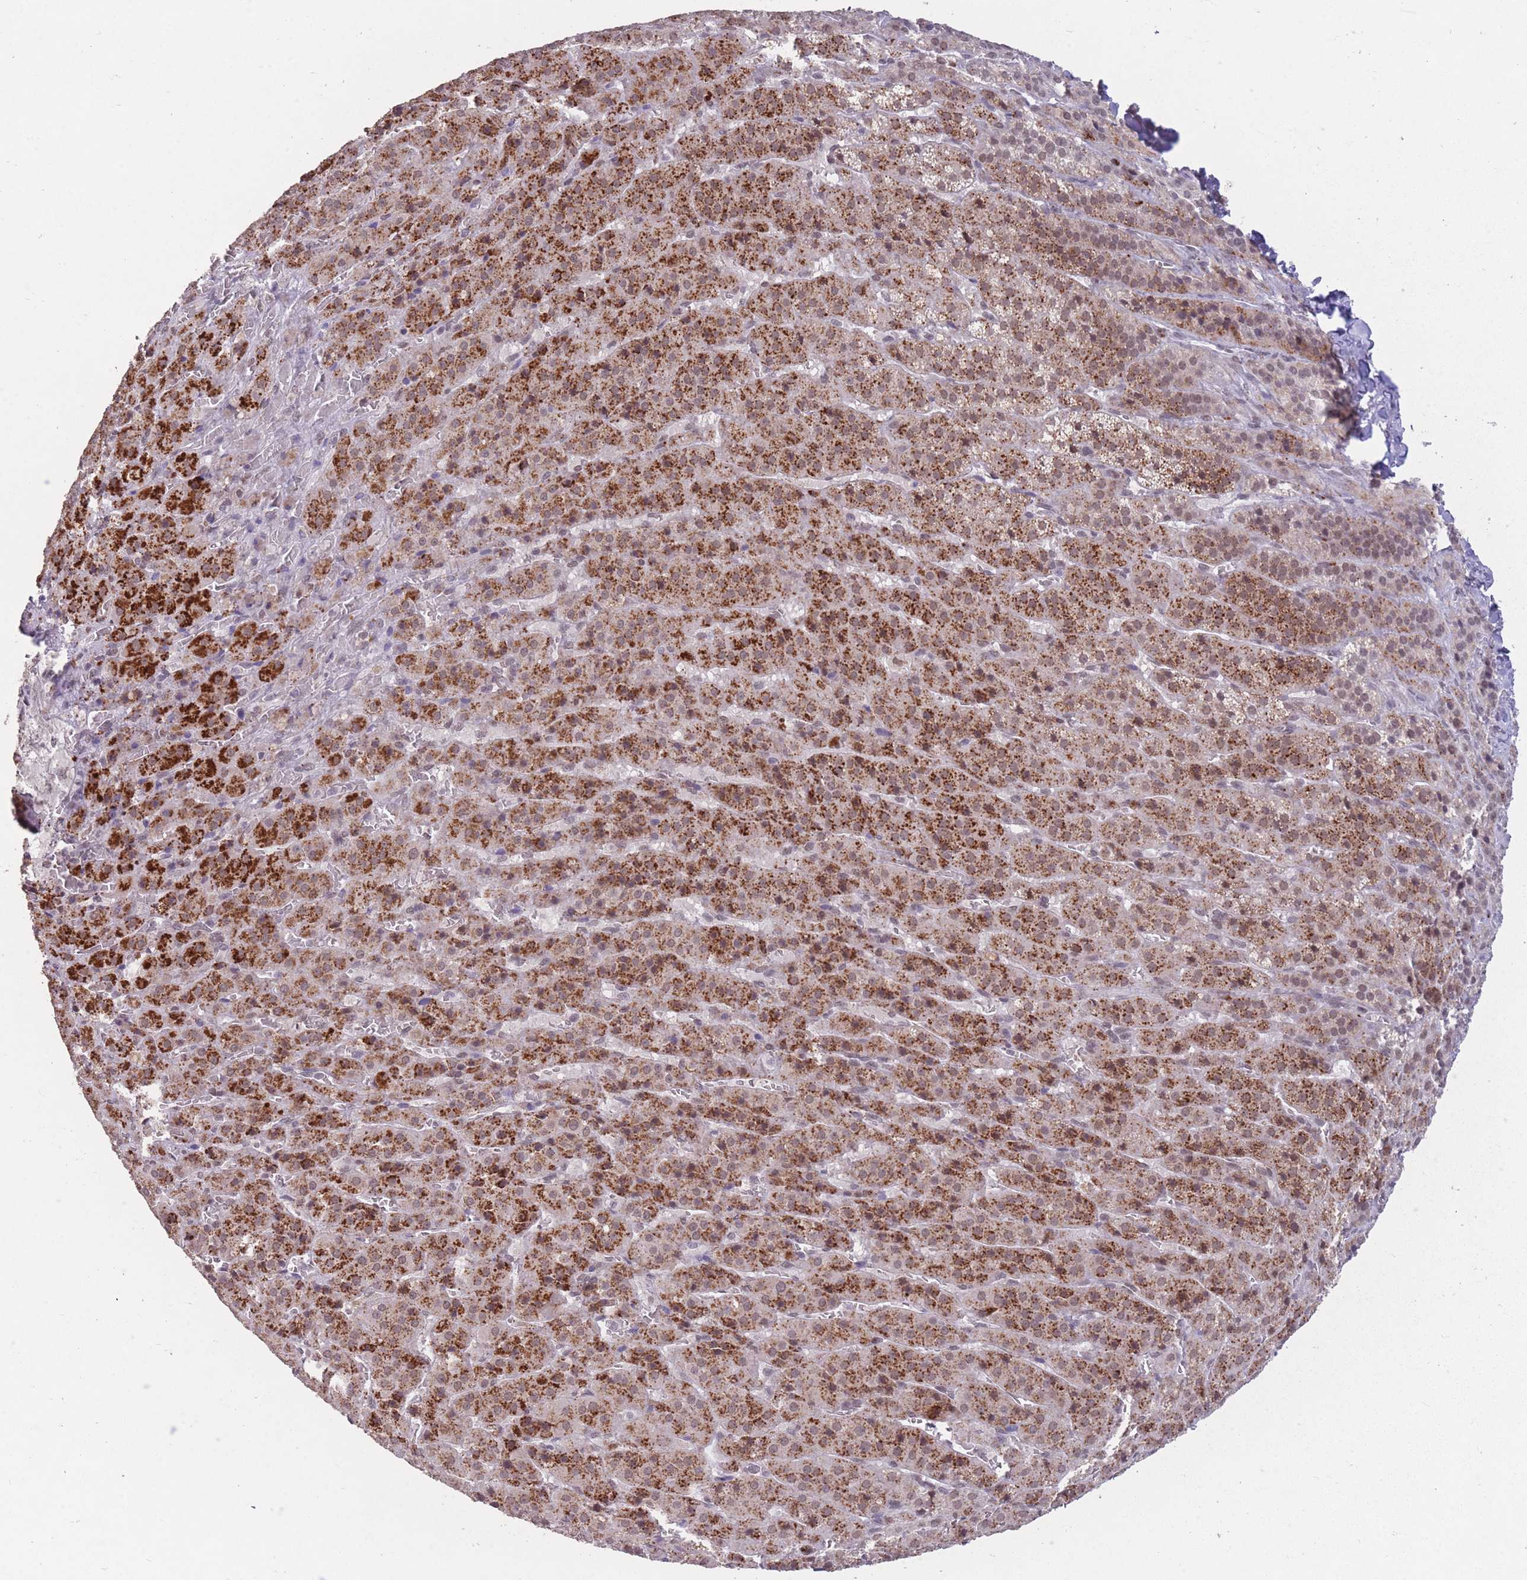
{"staining": {"intensity": "strong", "quantity": "25%-75%", "location": "cytoplasmic/membranous,nuclear"}, "tissue": "adrenal gland", "cell_type": "Glandular cells", "image_type": "normal", "snomed": [{"axis": "morphology", "description": "Normal tissue, NOS"}, {"axis": "topography", "description": "Adrenal gland"}], "caption": "Immunohistochemistry histopathology image of unremarkable adrenal gland: adrenal gland stained using immunohistochemistry (IHC) demonstrates high levels of strong protein expression localized specifically in the cytoplasmic/membranous,nuclear of glandular cells, appearing as a cytoplasmic/membranous,nuclear brown color.", "gene": "HNRNPUL1", "patient": {"sex": "female", "age": 41}}